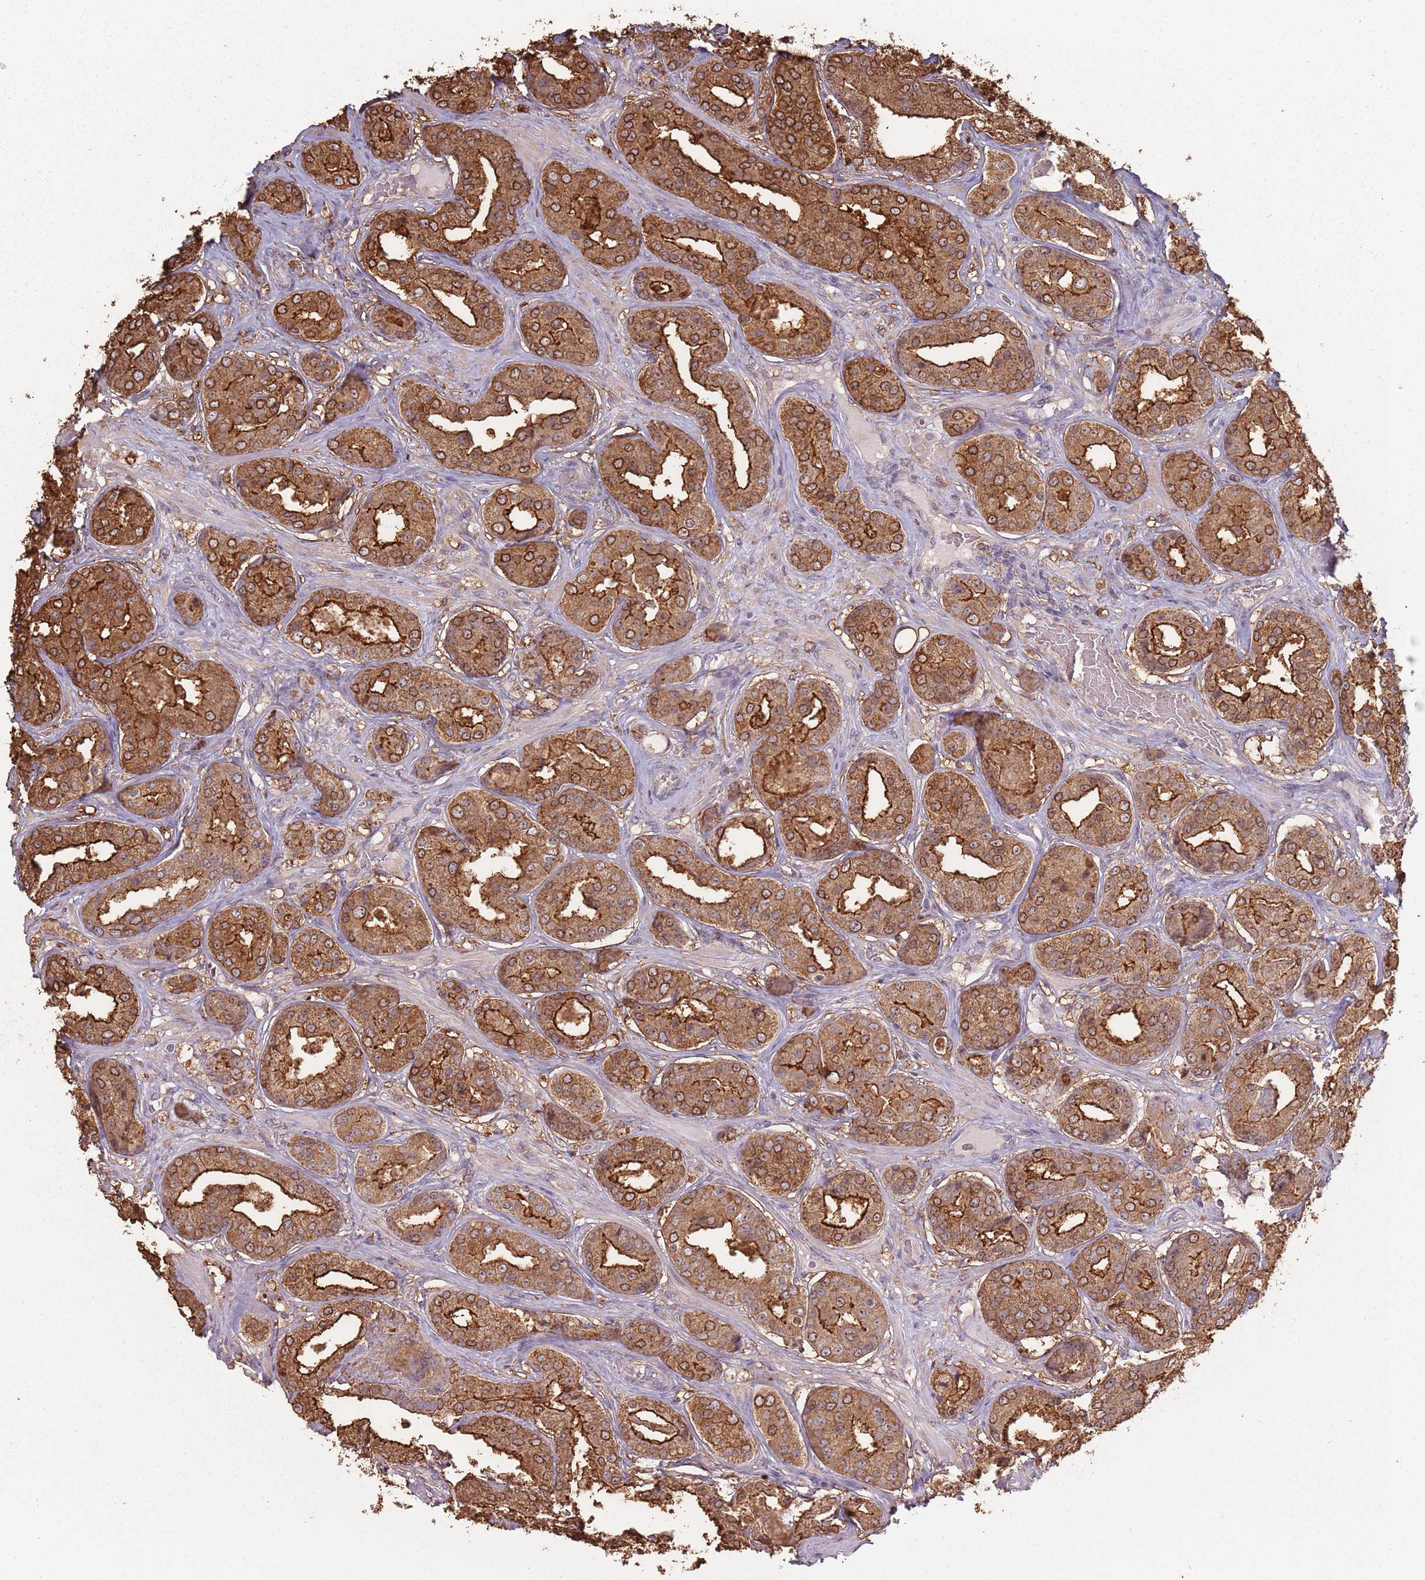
{"staining": {"intensity": "strong", "quantity": ">75%", "location": "cytoplasmic/membranous"}, "tissue": "prostate cancer", "cell_type": "Tumor cells", "image_type": "cancer", "snomed": [{"axis": "morphology", "description": "Adenocarcinoma, High grade"}, {"axis": "topography", "description": "Prostate"}], "caption": "Approximately >75% of tumor cells in prostate cancer show strong cytoplasmic/membranous protein positivity as visualized by brown immunohistochemical staining.", "gene": "ATOSB", "patient": {"sex": "male", "age": 63}}